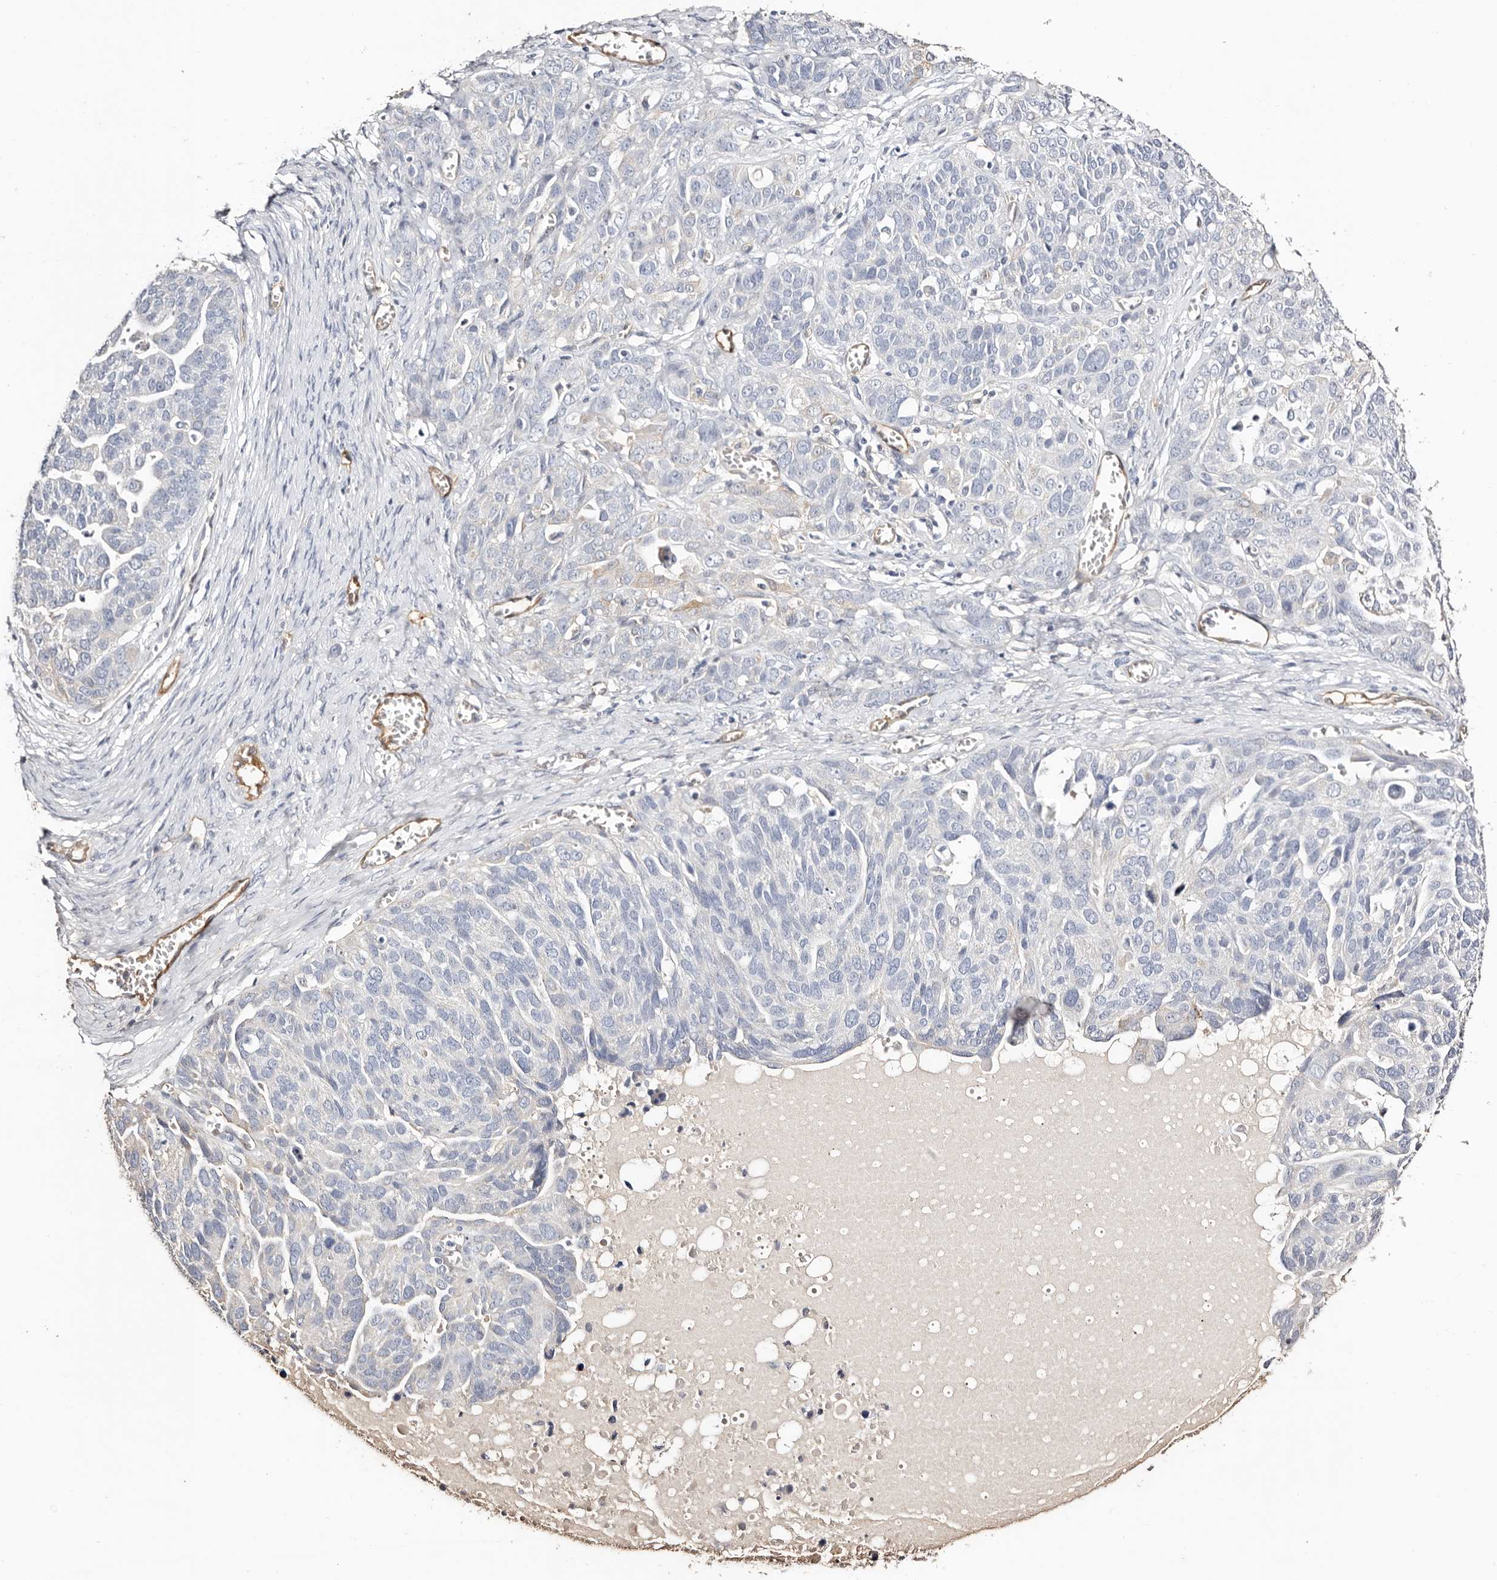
{"staining": {"intensity": "negative", "quantity": "none", "location": "none"}, "tissue": "ovarian cancer", "cell_type": "Tumor cells", "image_type": "cancer", "snomed": [{"axis": "morphology", "description": "Cystadenocarcinoma, serous, NOS"}, {"axis": "topography", "description": "Ovary"}], "caption": "Immunohistochemistry of human serous cystadenocarcinoma (ovarian) displays no expression in tumor cells.", "gene": "TGM2", "patient": {"sex": "female", "age": 44}}